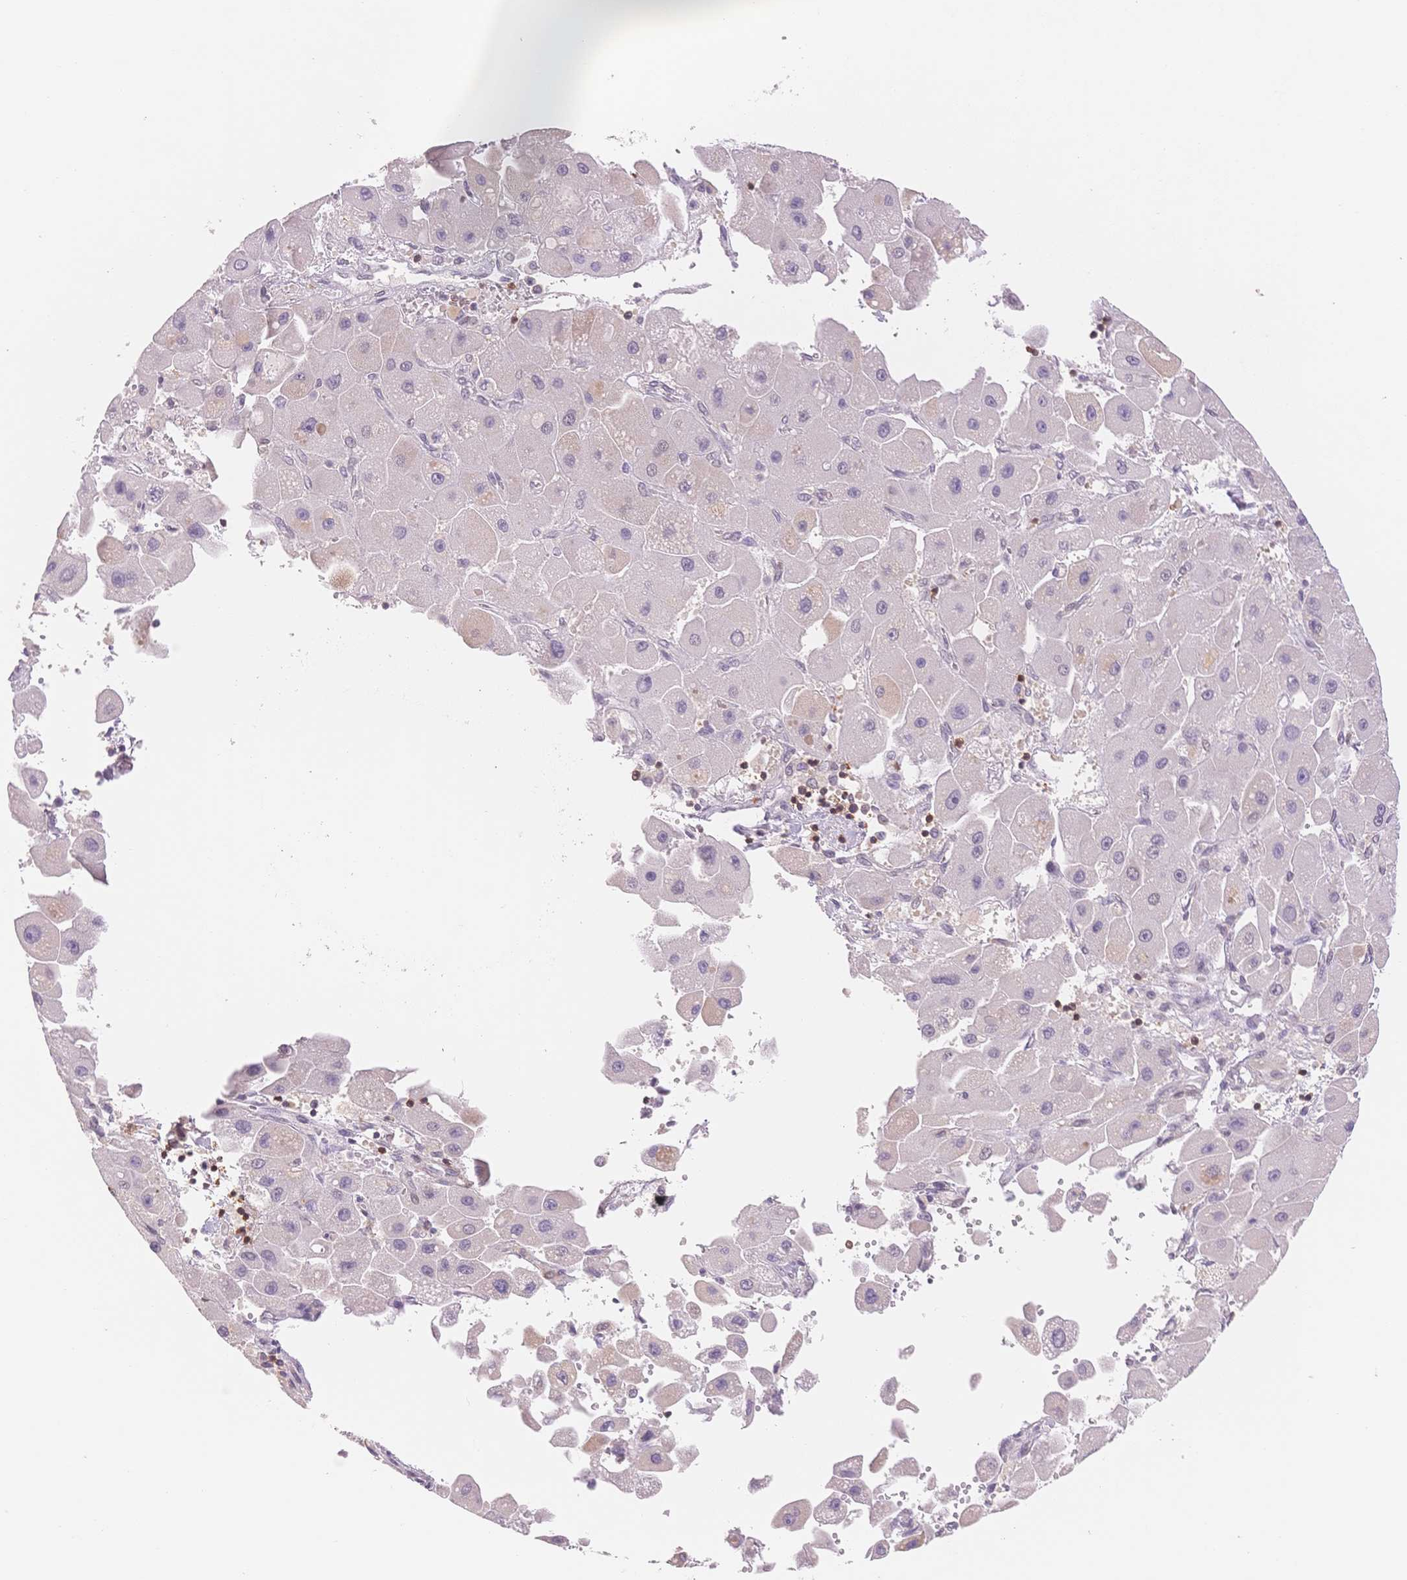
{"staining": {"intensity": "negative", "quantity": "none", "location": "none"}, "tissue": "liver cancer", "cell_type": "Tumor cells", "image_type": "cancer", "snomed": [{"axis": "morphology", "description": "Carcinoma, Hepatocellular, NOS"}, {"axis": "topography", "description": "Liver"}], "caption": "IHC of human liver hepatocellular carcinoma demonstrates no expression in tumor cells.", "gene": "STK39", "patient": {"sex": "male", "age": 24}}